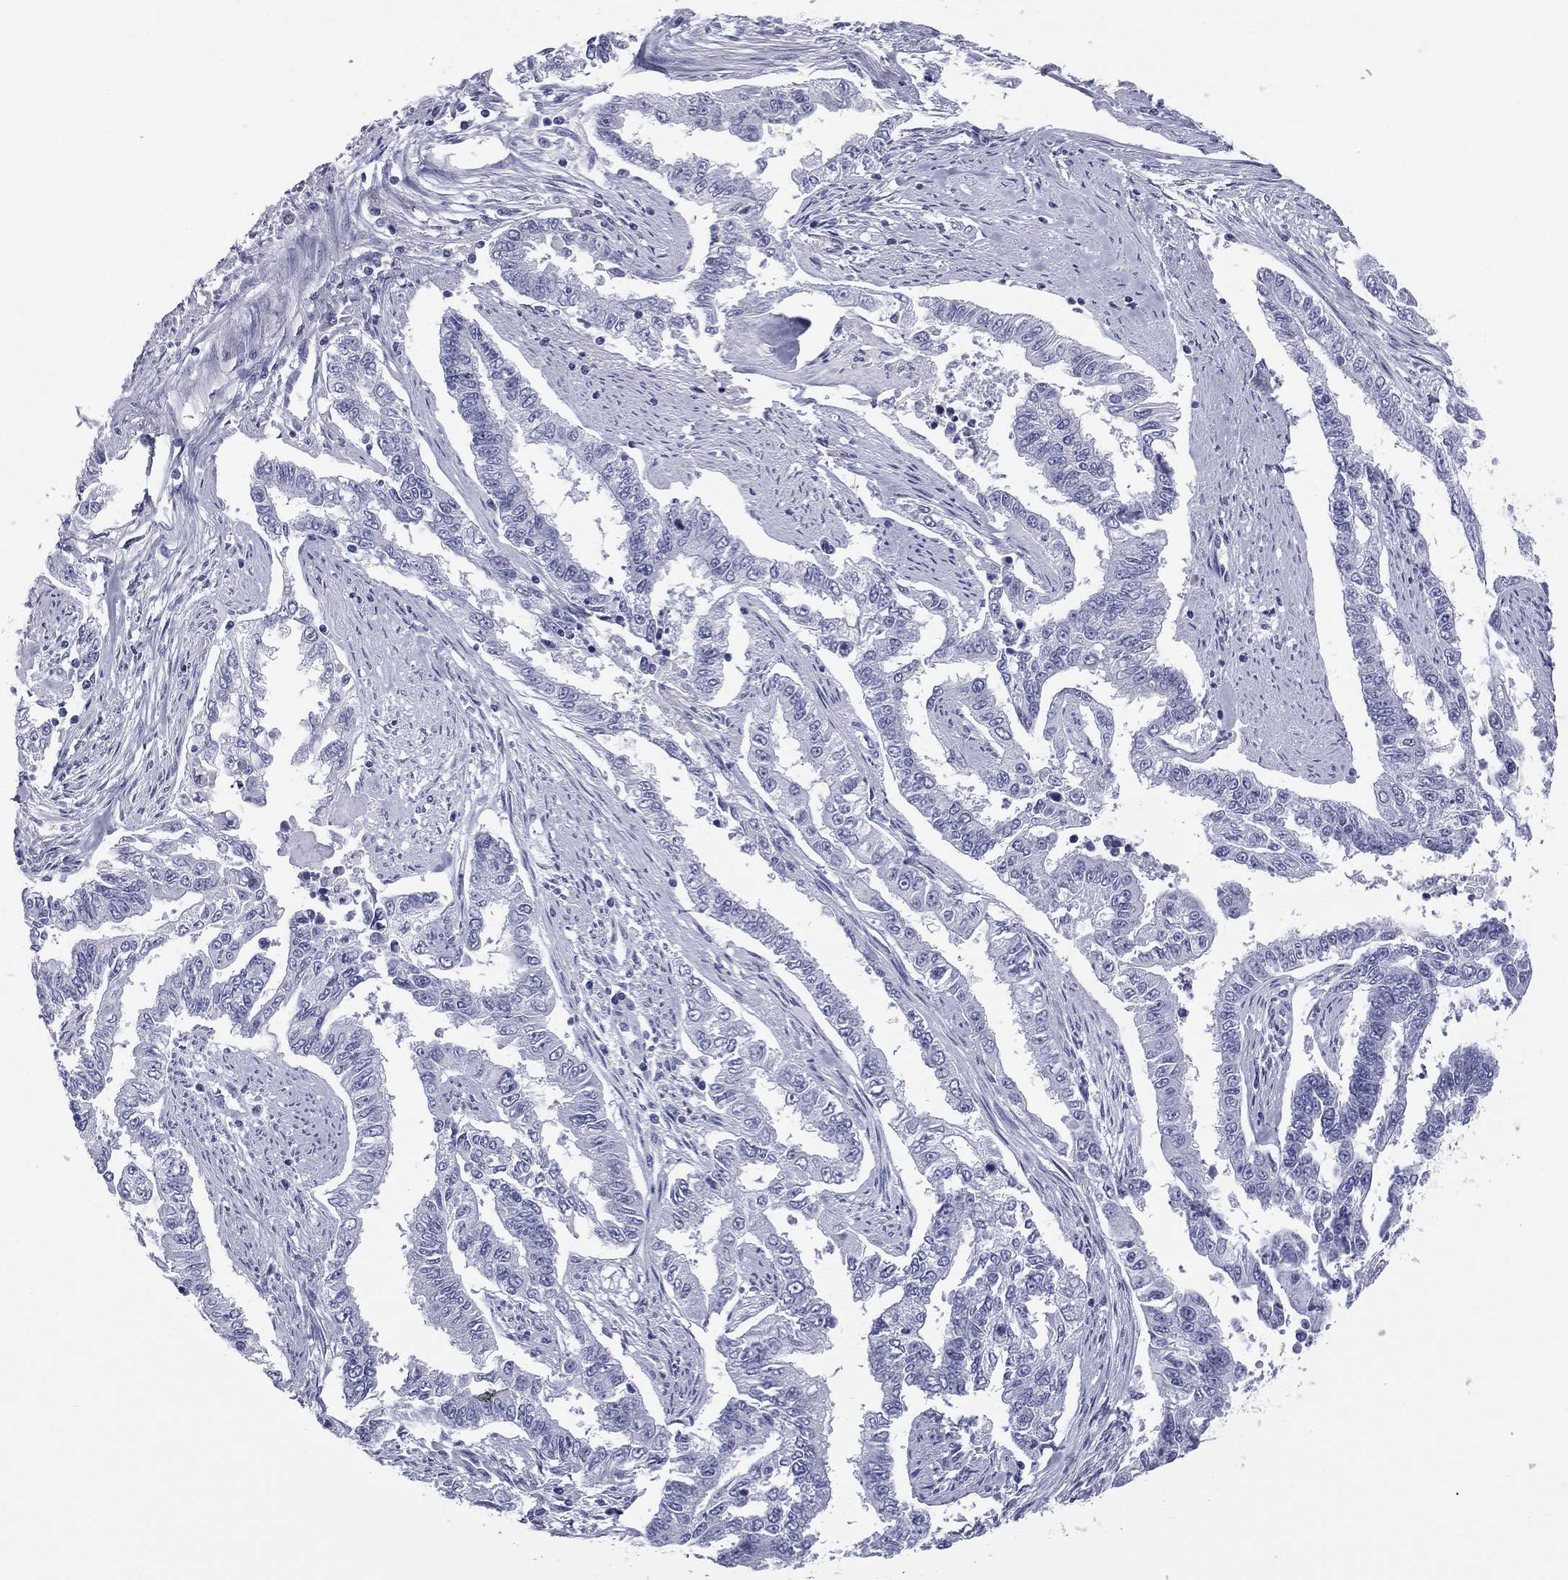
{"staining": {"intensity": "negative", "quantity": "none", "location": "none"}, "tissue": "endometrial cancer", "cell_type": "Tumor cells", "image_type": "cancer", "snomed": [{"axis": "morphology", "description": "Adenocarcinoma, NOS"}, {"axis": "topography", "description": "Uterus"}], "caption": "Tumor cells show no significant protein staining in endometrial cancer (adenocarcinoma).", "gene": "MLN", "patient": {"sex": "female", "age": 59}}